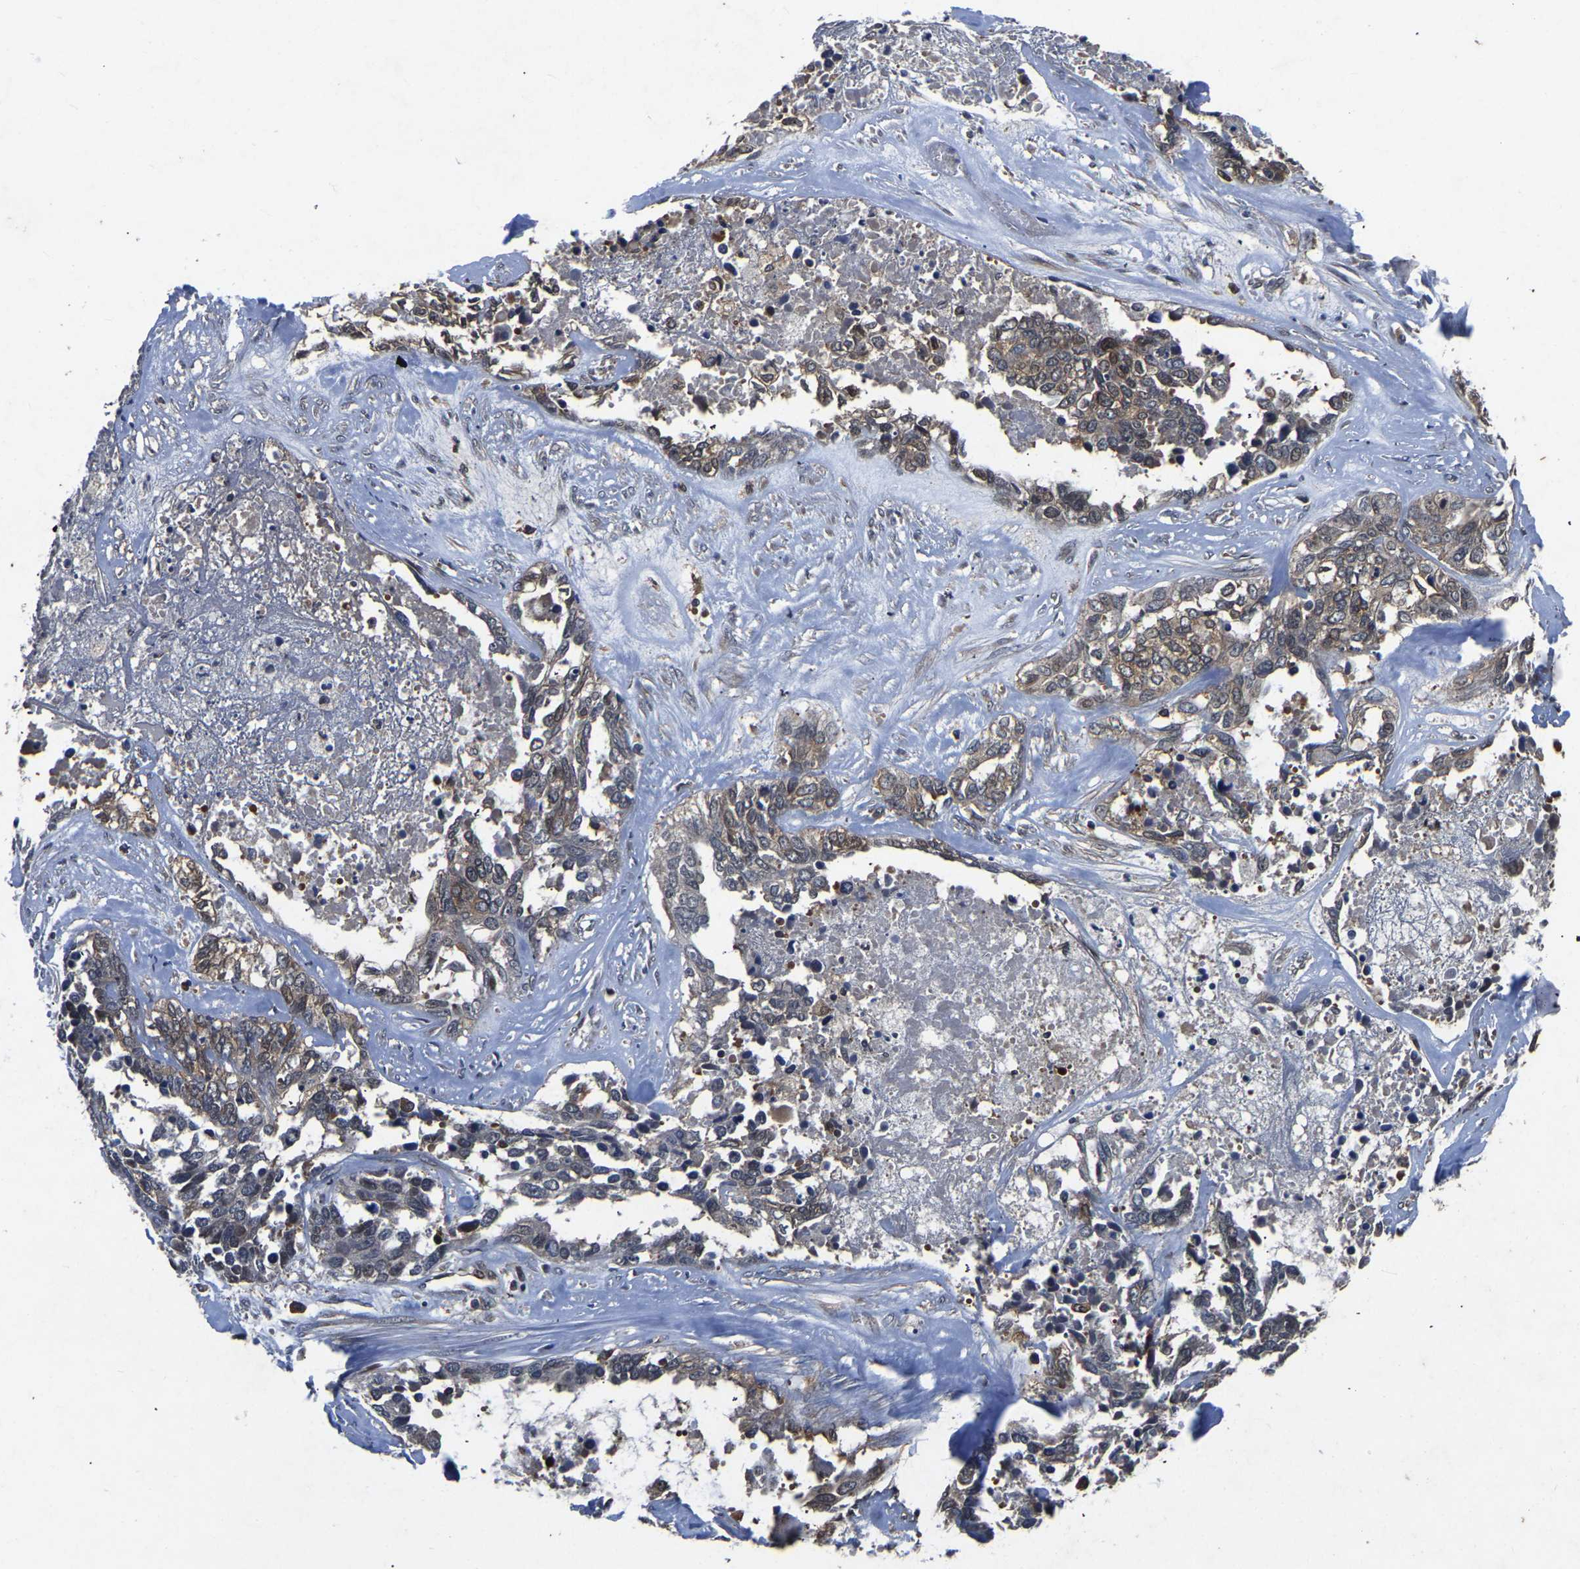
{"staining": {"intensity": "moderate", "quantity": "<25%", "location": "cytoplasmic/membranous"}, "tissue": "ovarian cancer", "cell_type": "Tumor cells", "image_type": "cancer", "snomed": [{"axis": "morphology", "description": "Cystadenocarcinoma, serous, NOS"}, {"axis": "topography", "description": "Ovary"}], "caption": "Ovarian cancer (serous cystadenocarcinoma) stained with a protein marker demonstrates moderate staining in tumor cells.", "gene": "FGD5", "patient": {"sex": "female", "age": 44}}